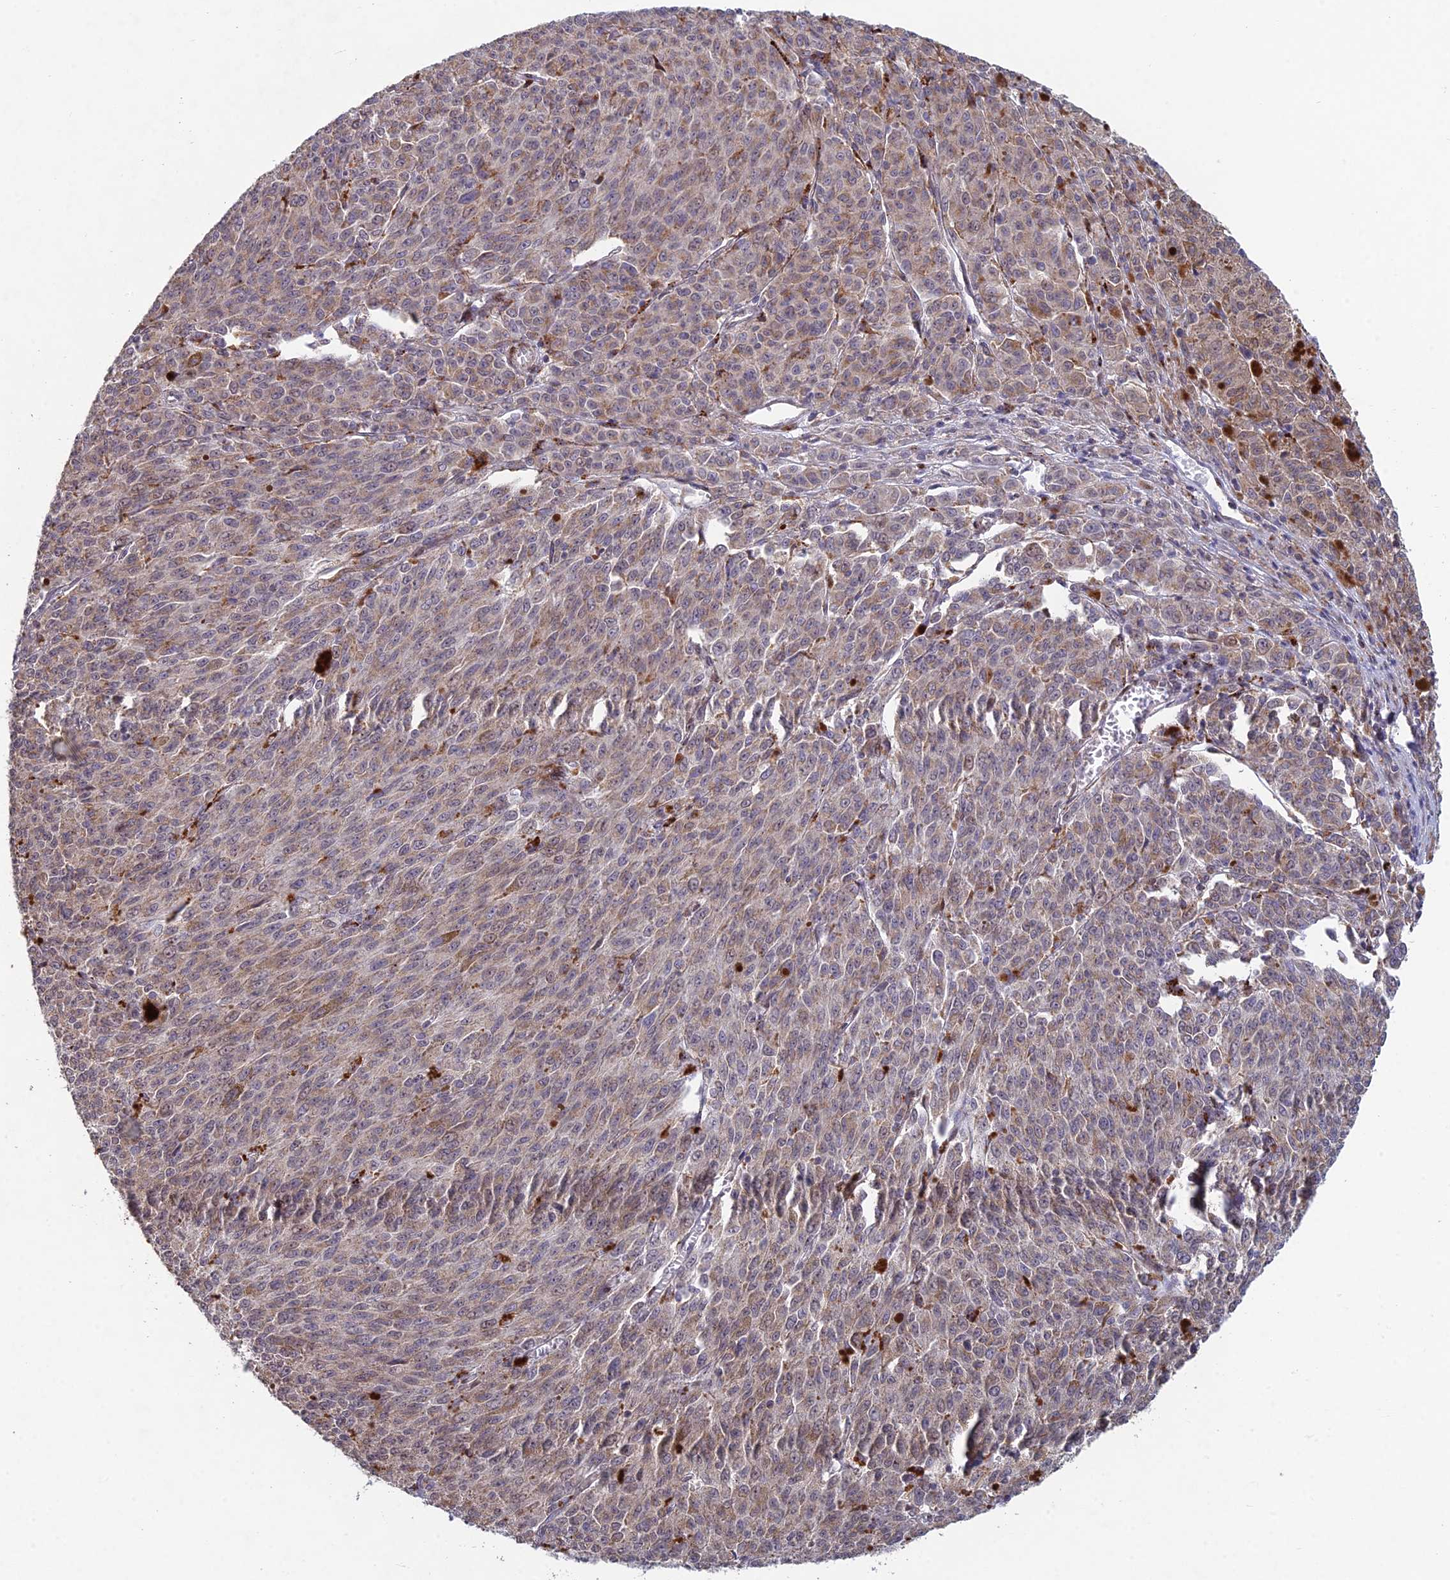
{"staining": {"intensity": "negative", "quantity": "none", "location": "none"}, "tissue": "melanoma", "cell_type": "Tumor cells", "image_type": "cancer", "snomed": [{"axis": "morphology", "description": "Malignant melanoma, NOS"}, {"axis": "topography", "description": "Skin"}], "caption": "Immunohistochemistry (IHC) micrograph of neoplastic tissue: human malignant melanoma stained with DAB reveals no significant protein staining in tumor cells.", "gene": "FOXS1", "patient": {"sex": "female", "age": 52}}